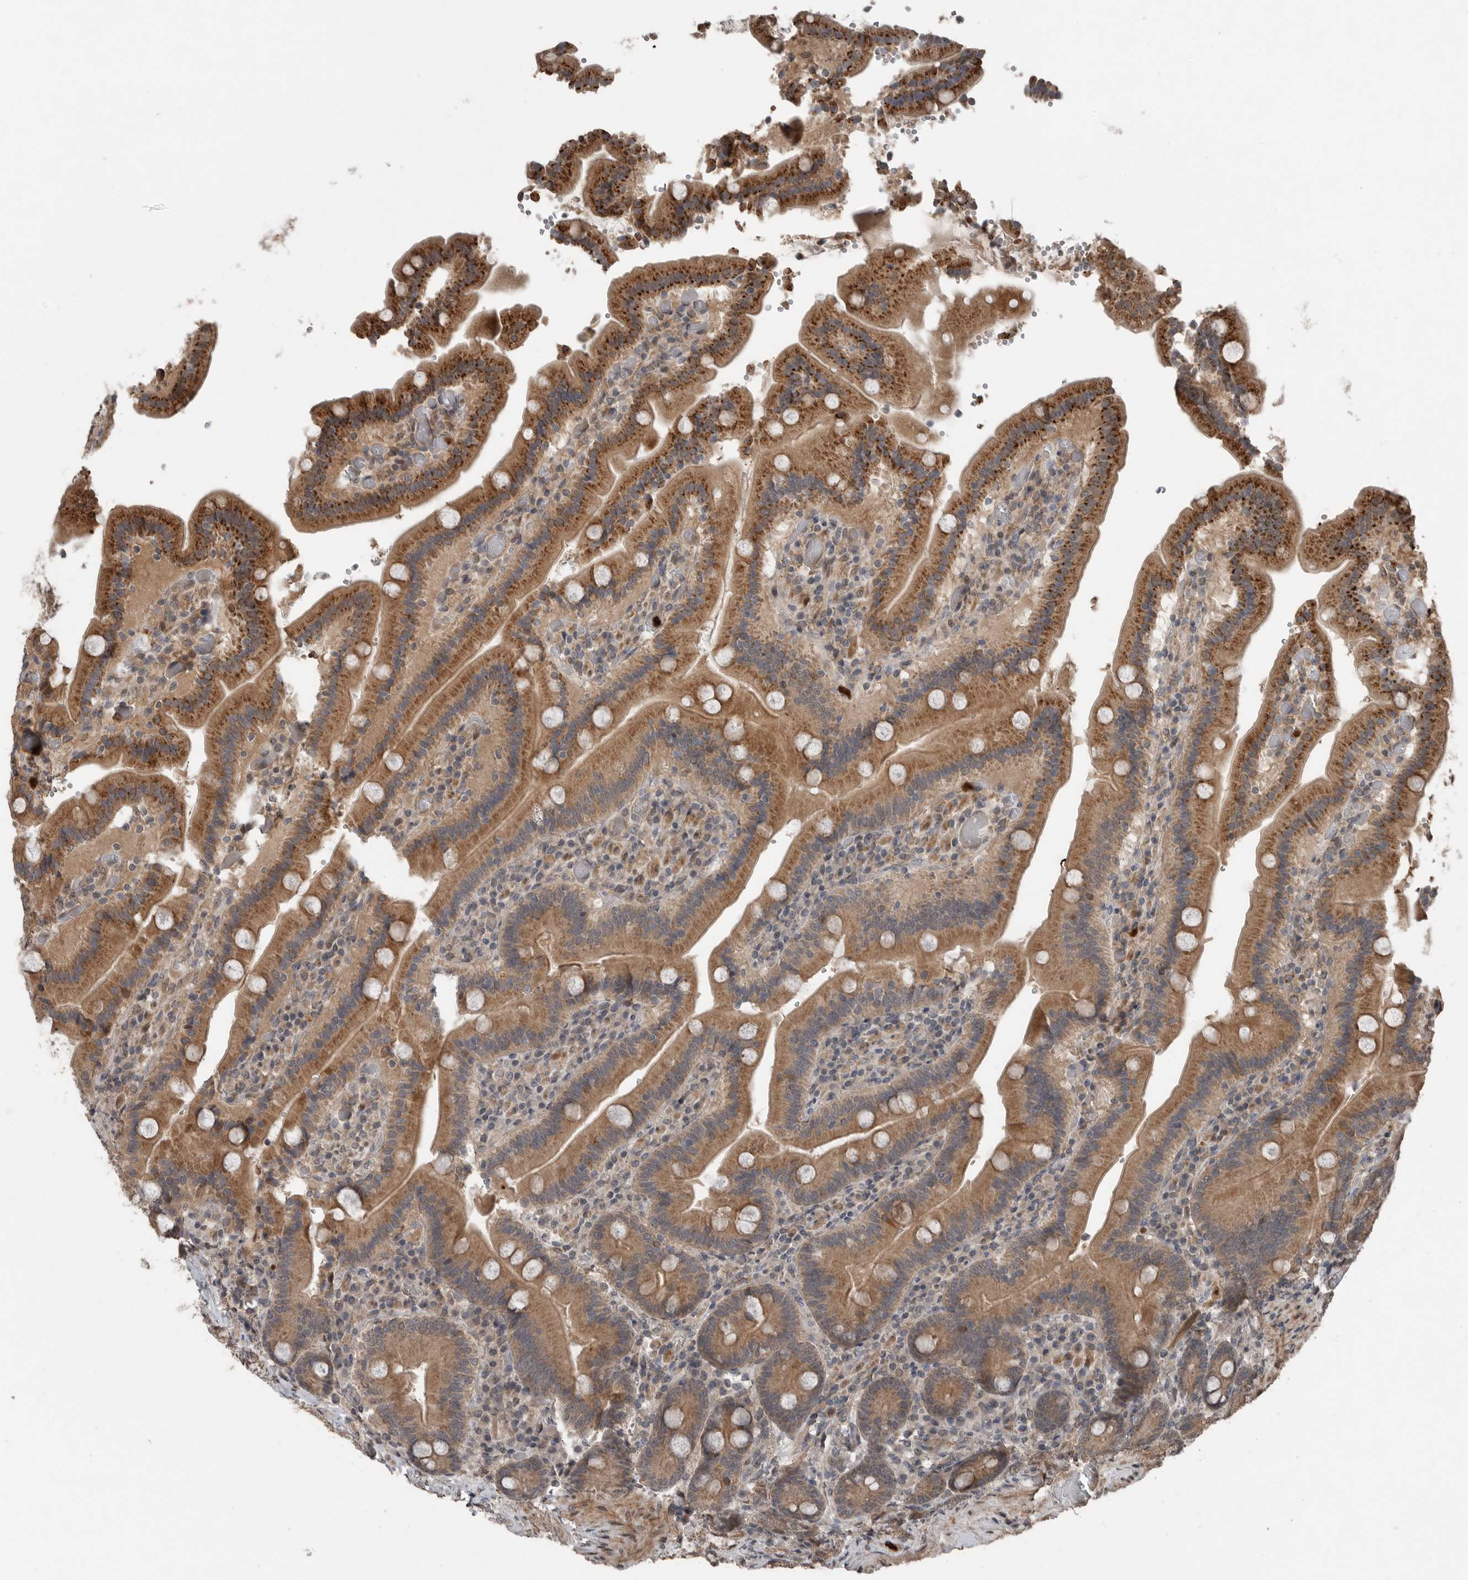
{"staining": {"intensity": "strong", "quantity": ">75%", "location": "cytoplasmic/membranous"}, "tissue": "duodenum", "cell_type": "Glandular cells", "image_type": "normal", "snomed": [{"axis": "morphology", "description": "Normal tissue, NOS"}, {"axis": "topography", "description": "Duodenum"}], "caption": "A brown stain highlights strong cytoplasmic/membranous staining of a protein in glandular cells of unremarkable human duodenum.", "gene": "SCP2", "patient": {"sex": "female", "age": 62}}